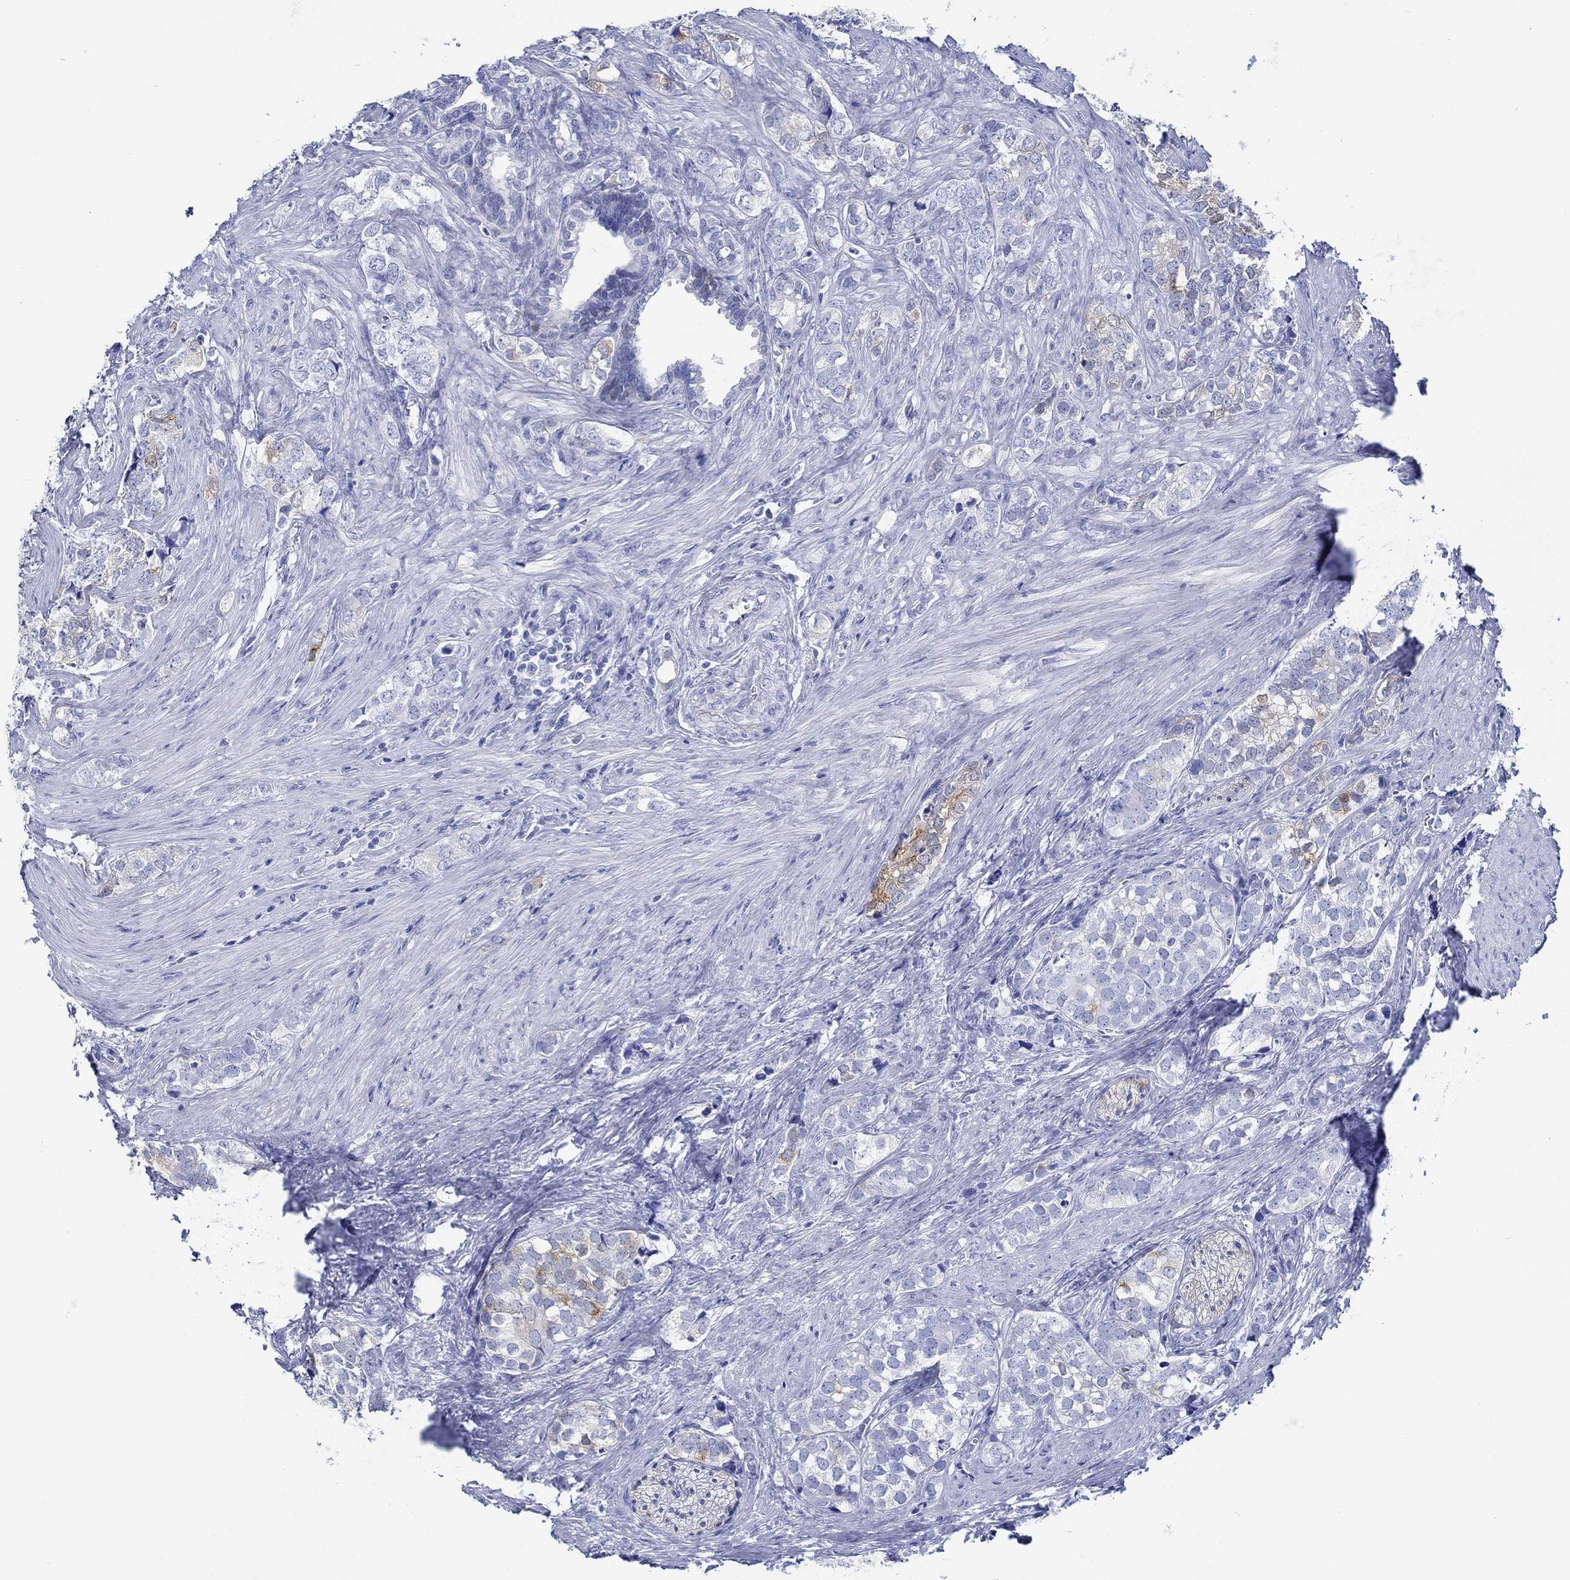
{"staining": {"intensity": "moderate", "quantity": "25%-75%", "location": "cytoplasmic/membranous"}, "tissue": "prostate cancer", "cell_type": "Tumor cells", "image_type": "cancer", "snomed": [{"axis": "morphology", "description": "Adenocarcinoma, NOS"}, {"axis": "topography", "description": "Prostate and seminal vesicle, NOS"}], "caption": "A micrograph of prostate cancer (adenocarcinoma) stained for a protein reveals moderate cytoplasmic/membranous brown staining in tumor cells.", "gene": "IGFBP6", "patient": {"sex": "male", "age": 63}}